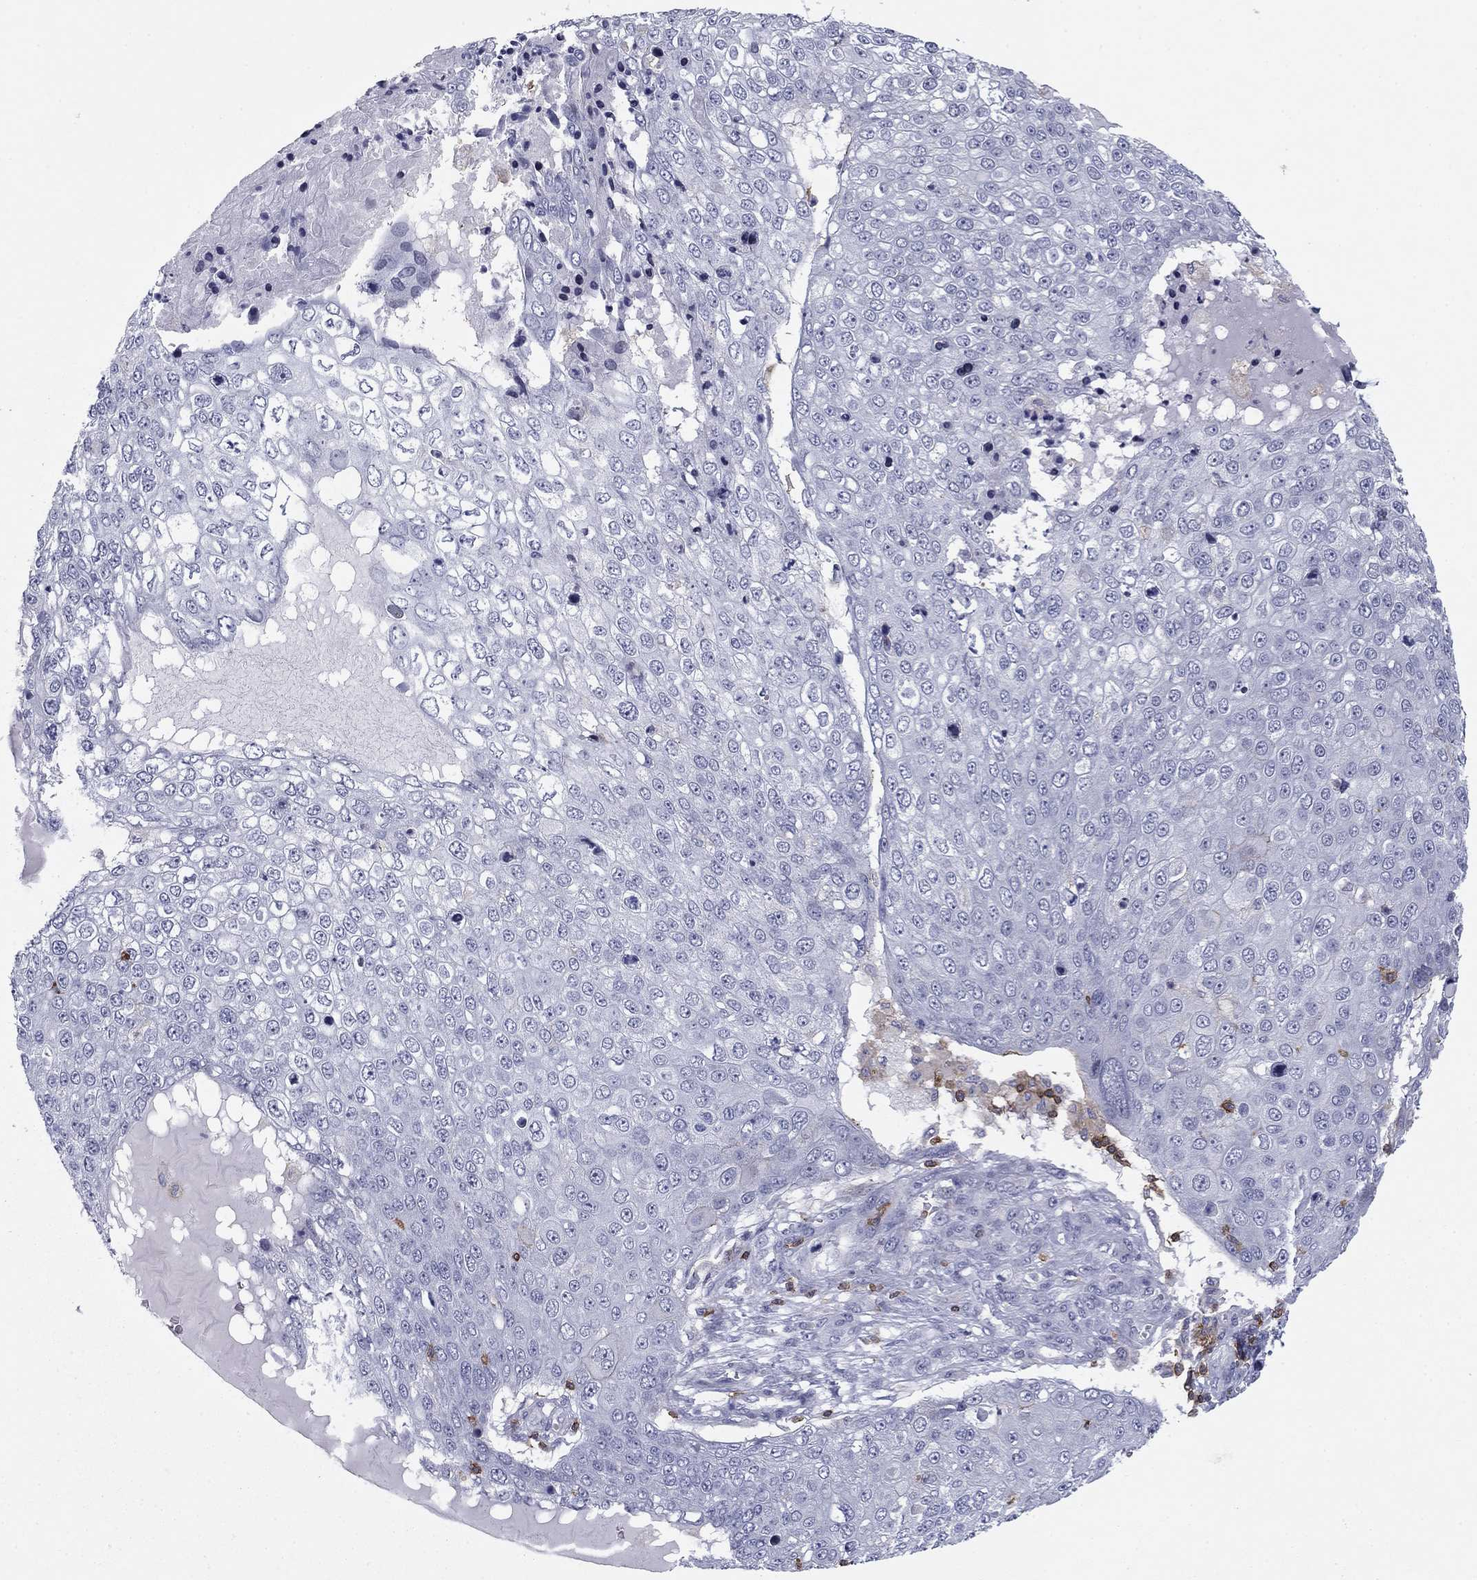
{"staining": {"intensity": "negative", "quantity": "none", "location": "none"}, "tissue": "skin cancer", "cell_type": "Tumor cells", "image_type": "cancer", "snomed": [{"axis": "morphology", "description": "Squamous cell carcinoma, NOS"}, {"axis": "topography", "description": "Skin"}], "caption": "High magnification brightfield microscopy of skin cancer stained with DAB (brown) and counterstained with hematoxylin (blue): tumor cells show no significant positivity. Nuclei are stained in blue.", "gene": "ARHGAP27", "patient": {"sex": "male", "age": 71}}